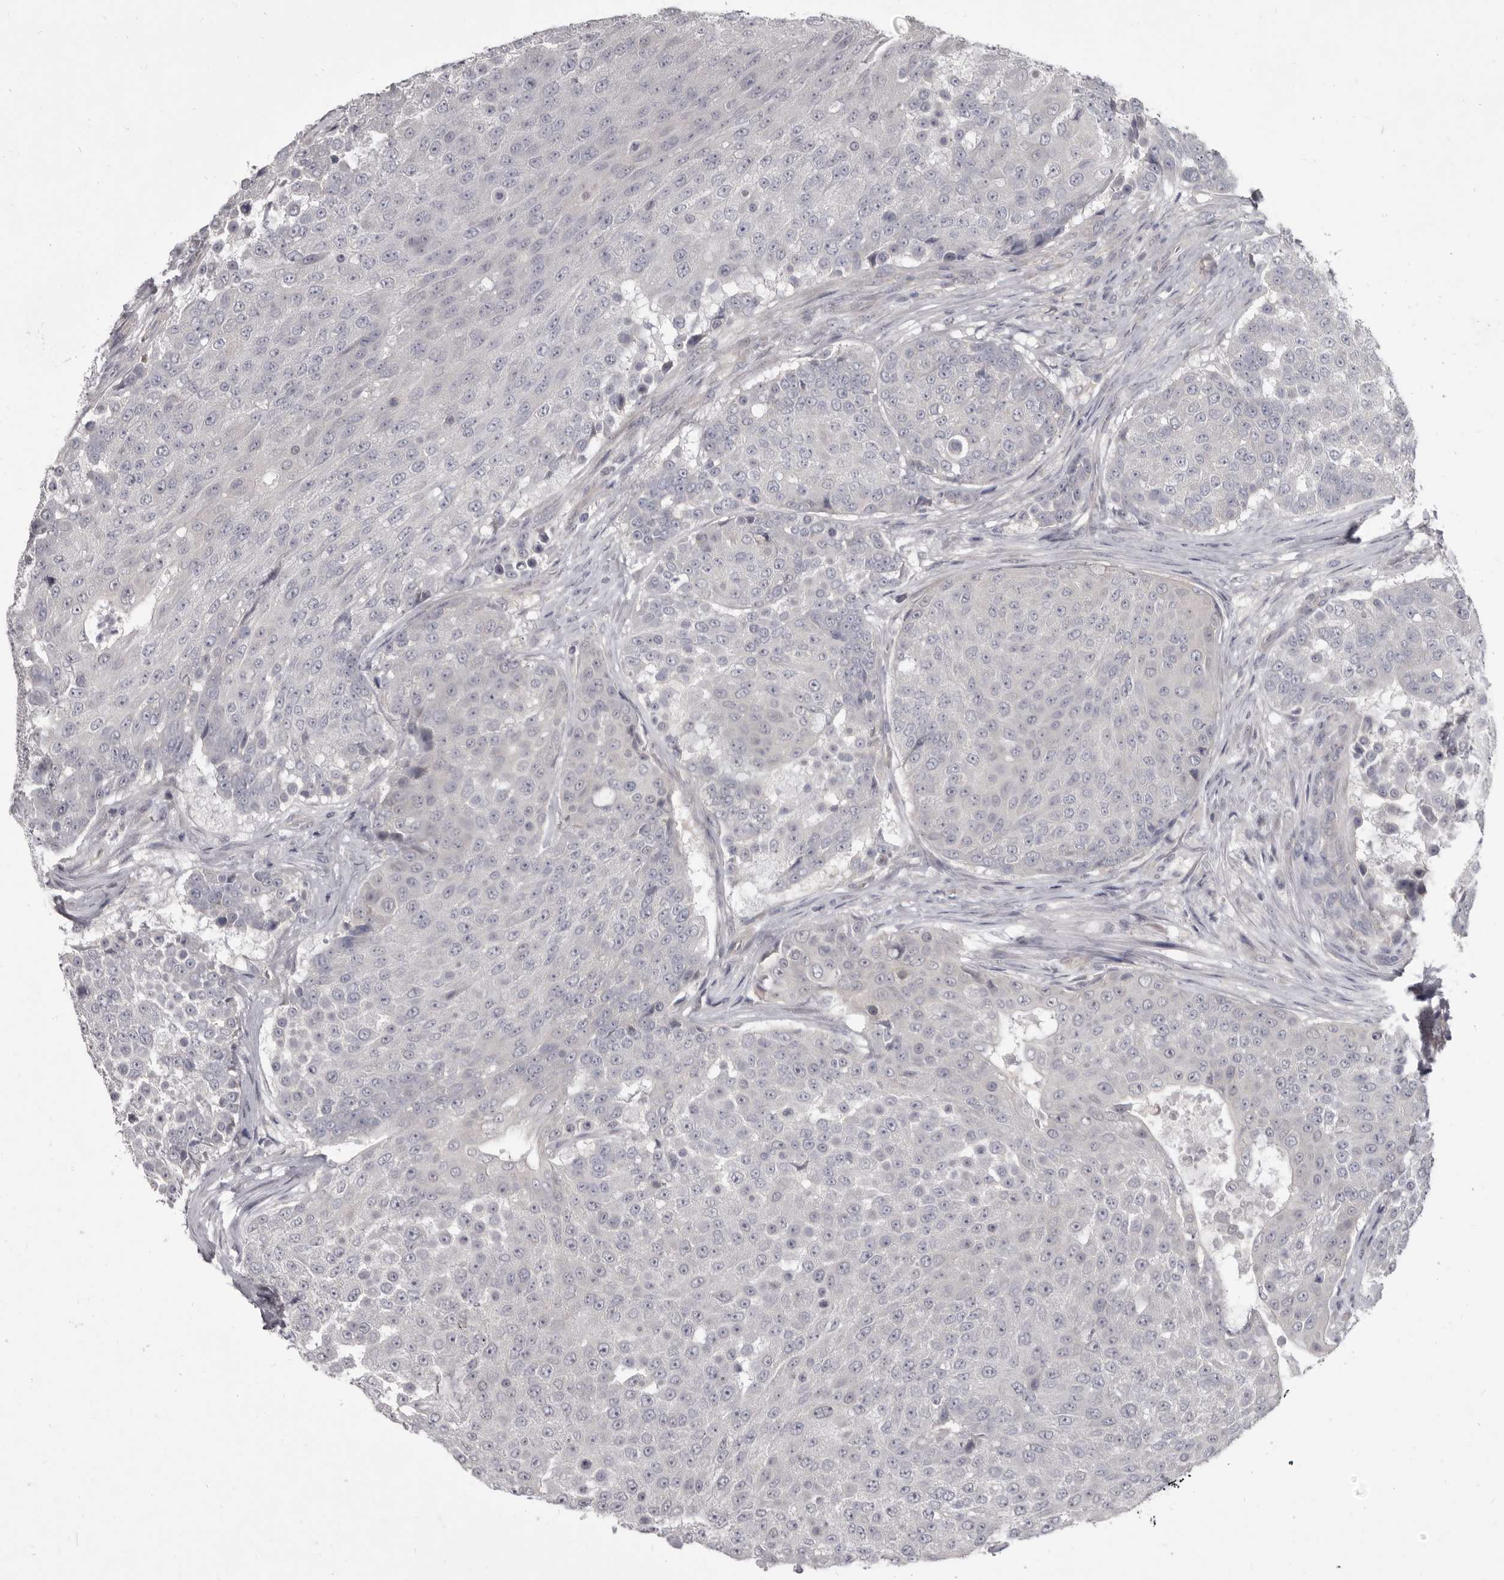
{"staining": {"intensity": "negative", "quantity": "none", "location": "none"}, "tissue": "urothelial cancer", "cell_type": "Tumor cells", "image_type": "cancer", "snomed": [{"axis": "morphology", "description": "Urothelial carcinoma, High grade"}, {"axis": "topography", "description": "Urinary bladder"}], "caption": "Urothelial cancer was stained to show a protein in brown. There is no significant expression in tumor cells.", "gene": "GSK3B", "patient": {"sex": "female", "age": 63}}